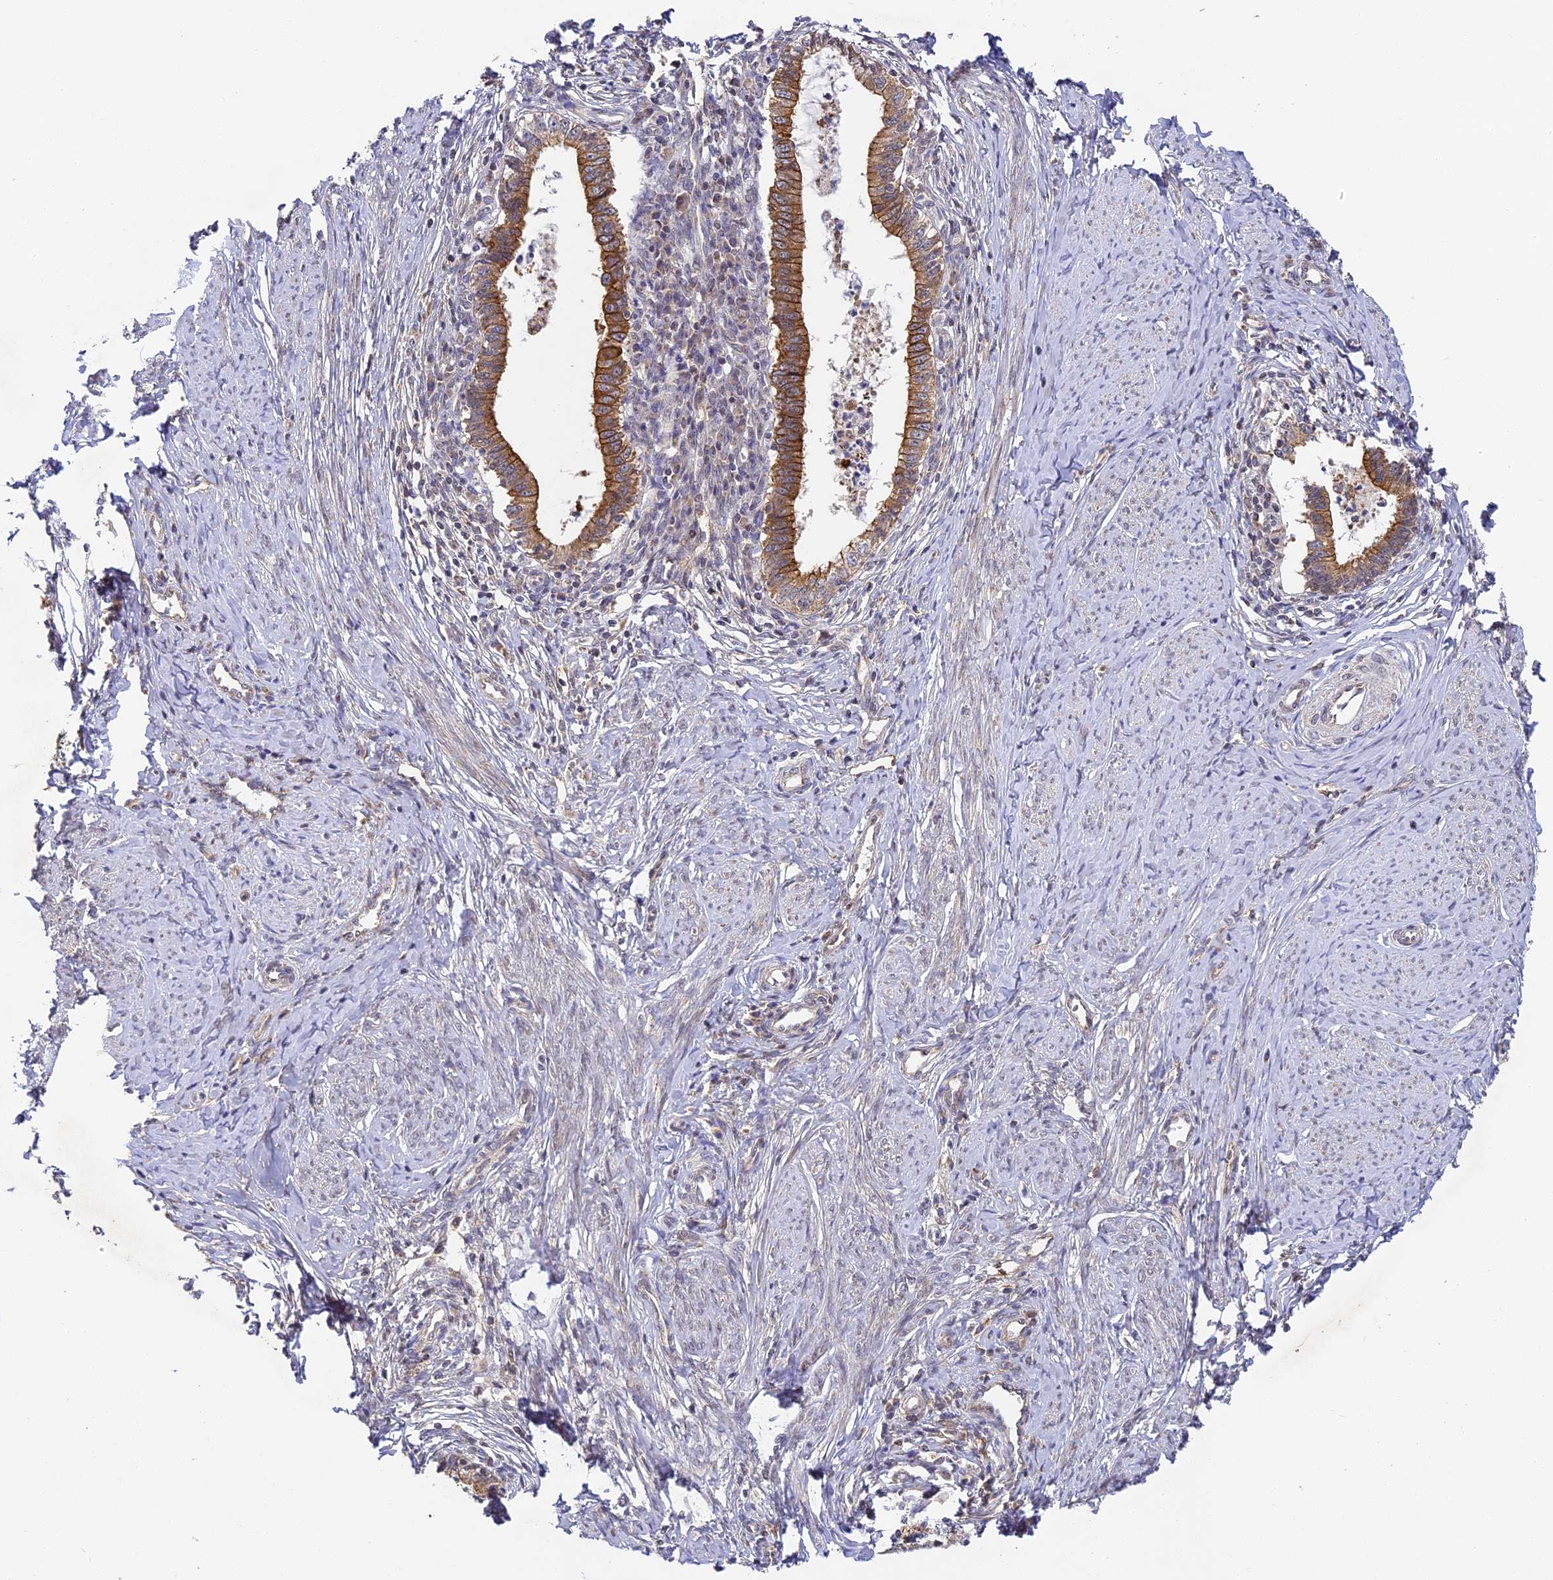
{"staining": {"intensity": "strong", "quantity": ">75%", "location": "cytoplasmic/membranous"}, "tissue": "cervical cancer", "cell_type": "Tumor cells", "image_type": "cancer", "snomed": [{"axis": "morphology", "description": "Adenocarcinoma, NOS"}, {"axis": "topography", "description": "Cervix"}], "caption": "Cervical adenocarcinoma stained with a protein marker displays strong staining in tumor cells.", "gene": "DNAAF10", "patient": {"sex": "female", "age": 36}}